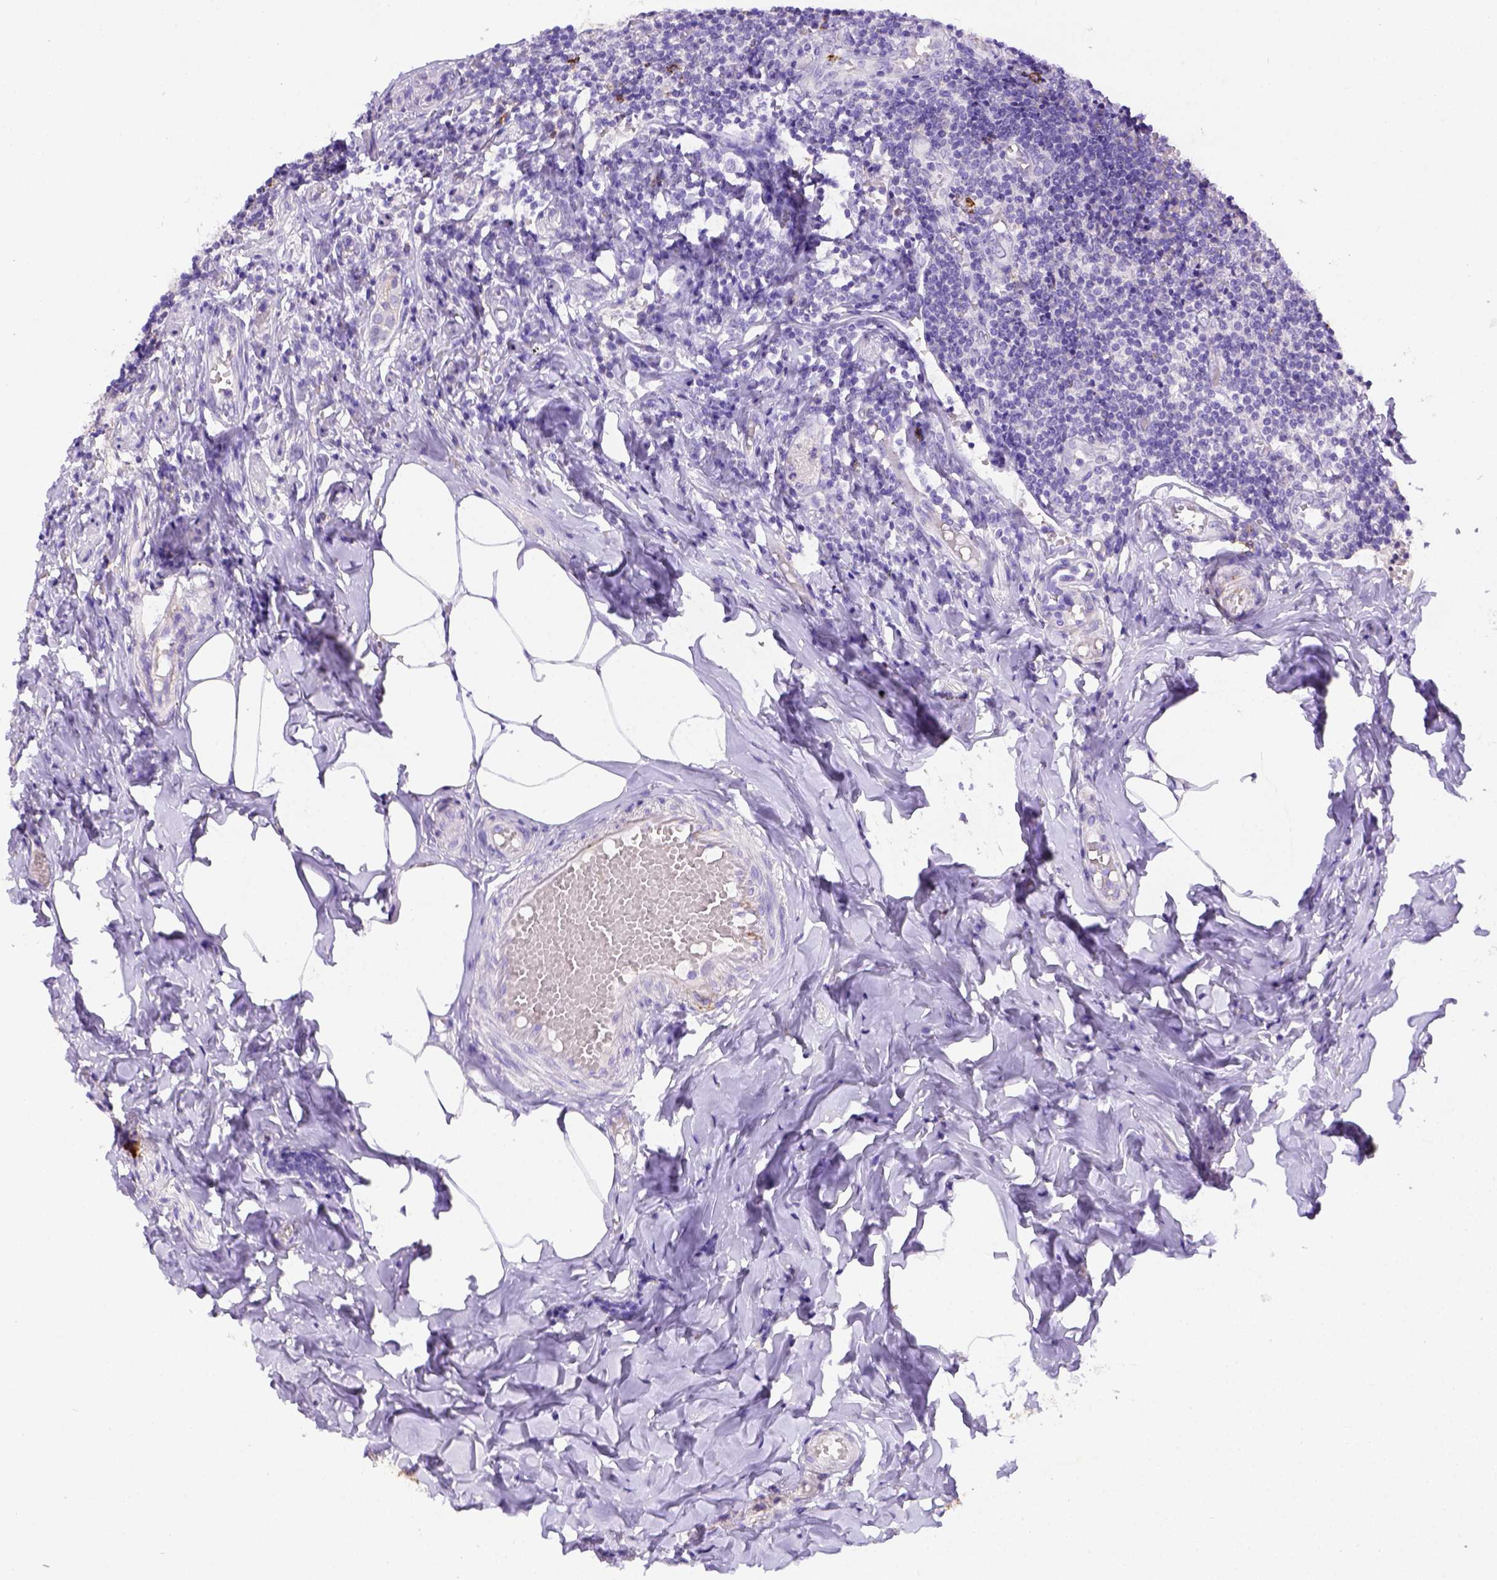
{"staining": {"intensity": "negative", "quantity": "none", "location": "none"}, "tissue": "appendix", "cell_type": "Glandular cells", "image_type": "normal", "snomed": [{"axis": "morphology", "description": "Normal tissue, NOS"}, {"axis": "topography", "description": "Appendix"}], "caption": "IHC image of unremarkable appendix: human appendix stained with DAB (3,3'-diaminobenzidine) displays no significant protein expression in glandular cells. (Immunohistochemistry, brightfield microscopy, high magnification).", "gene": "B3GAT1", "patient": {"sex": "female", "age": 32}}